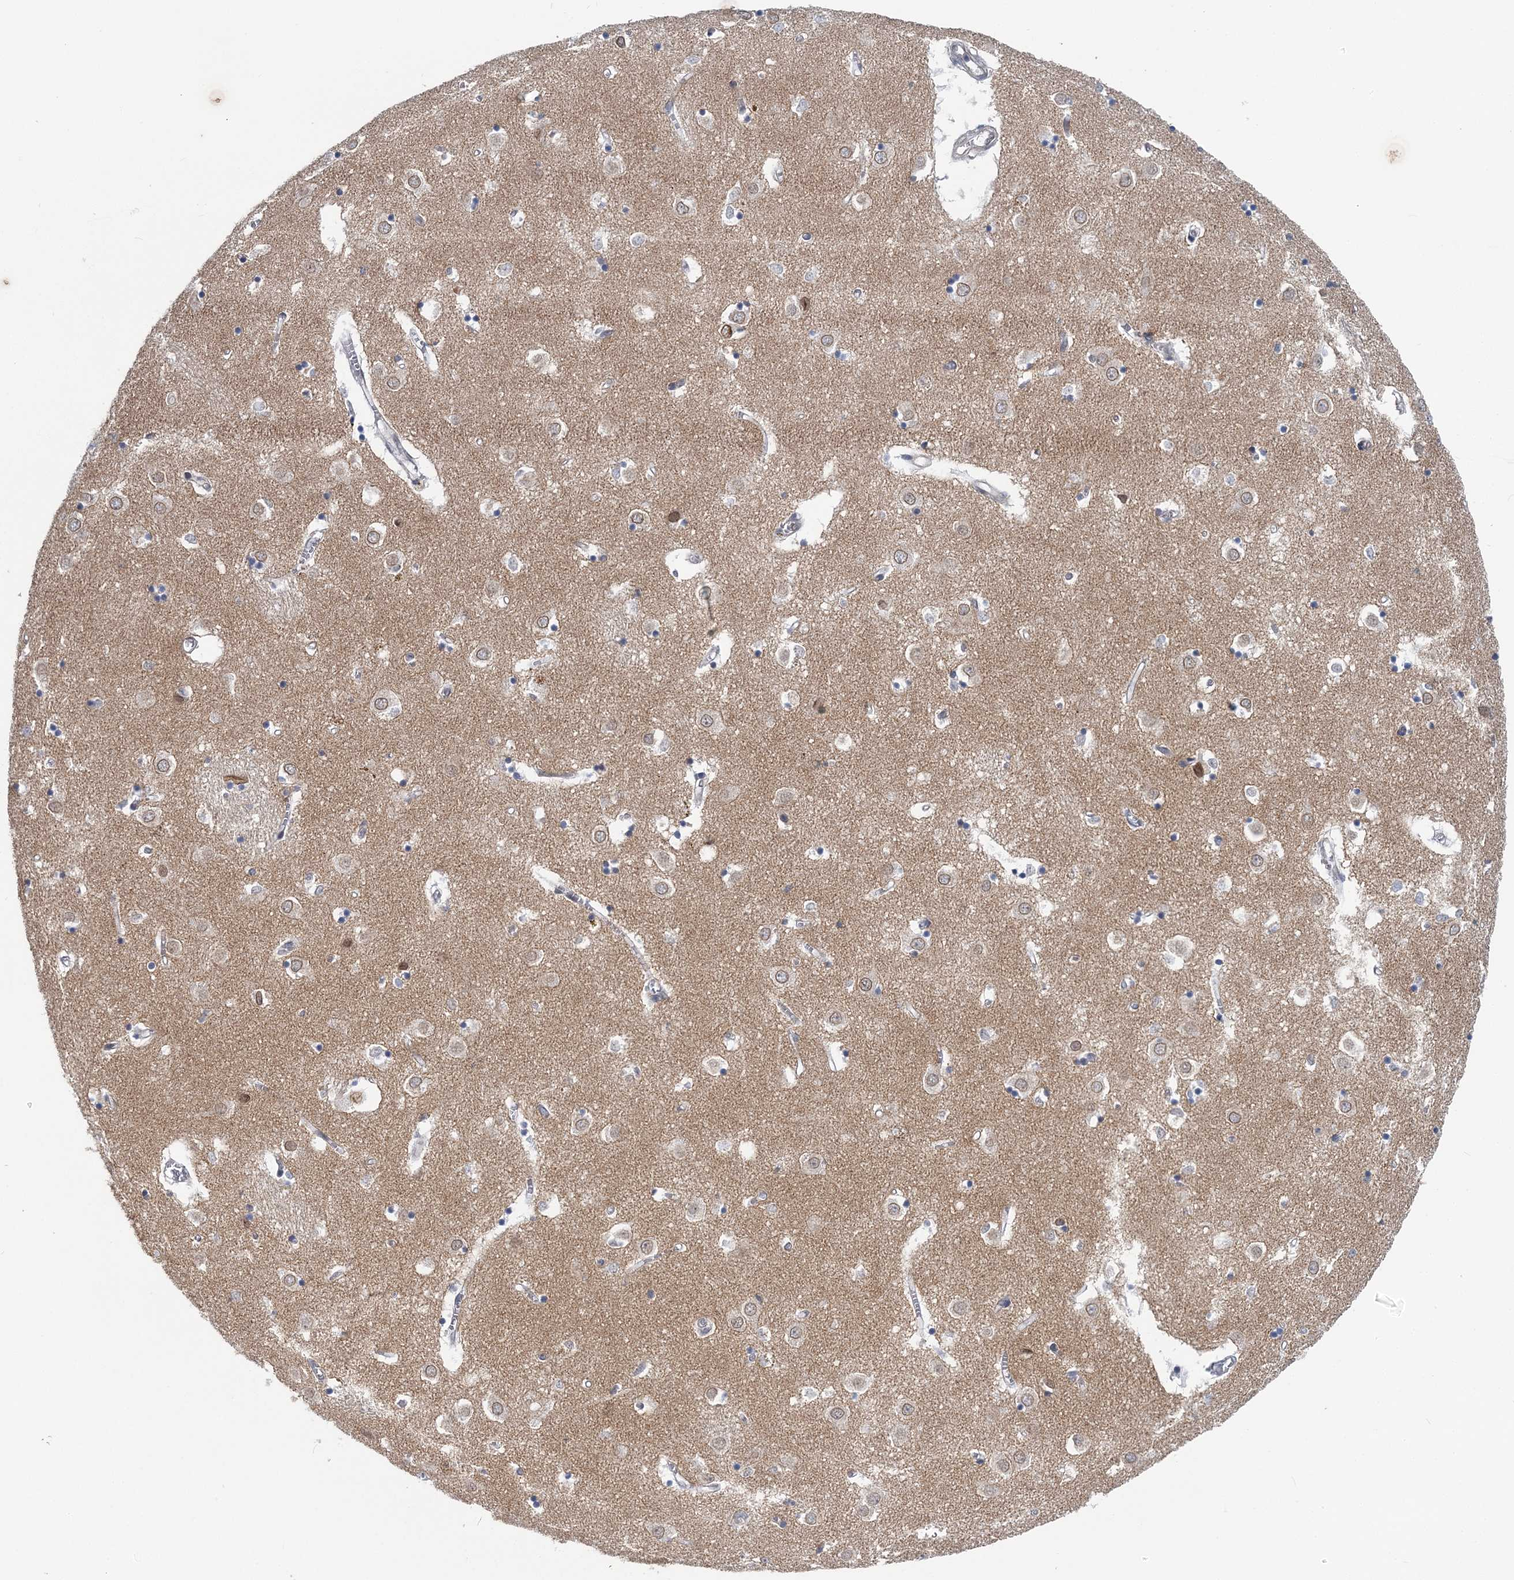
{"staining": {"intensity": "weak", "quantity": "25%-75%", "location": "cytoplasmic/membranous"}, "tissue": "caudate", "cell_type": "Glial cells", "image_type": "normal", "snomed": [{"axis": "morphology", "description": "Normal tissue, NOS"}, {"axis": "topography", "description": "Lateral ventricle wall"}], "caption": "Approximately 25%-75% of glial cells in benign human caudate exhibit weak cytoplasmic/membranous protein expression as visualized by brown immunohistochemical staining.", "gene": "HYCC2", "patient": {"sex": "male", "age": 70}}